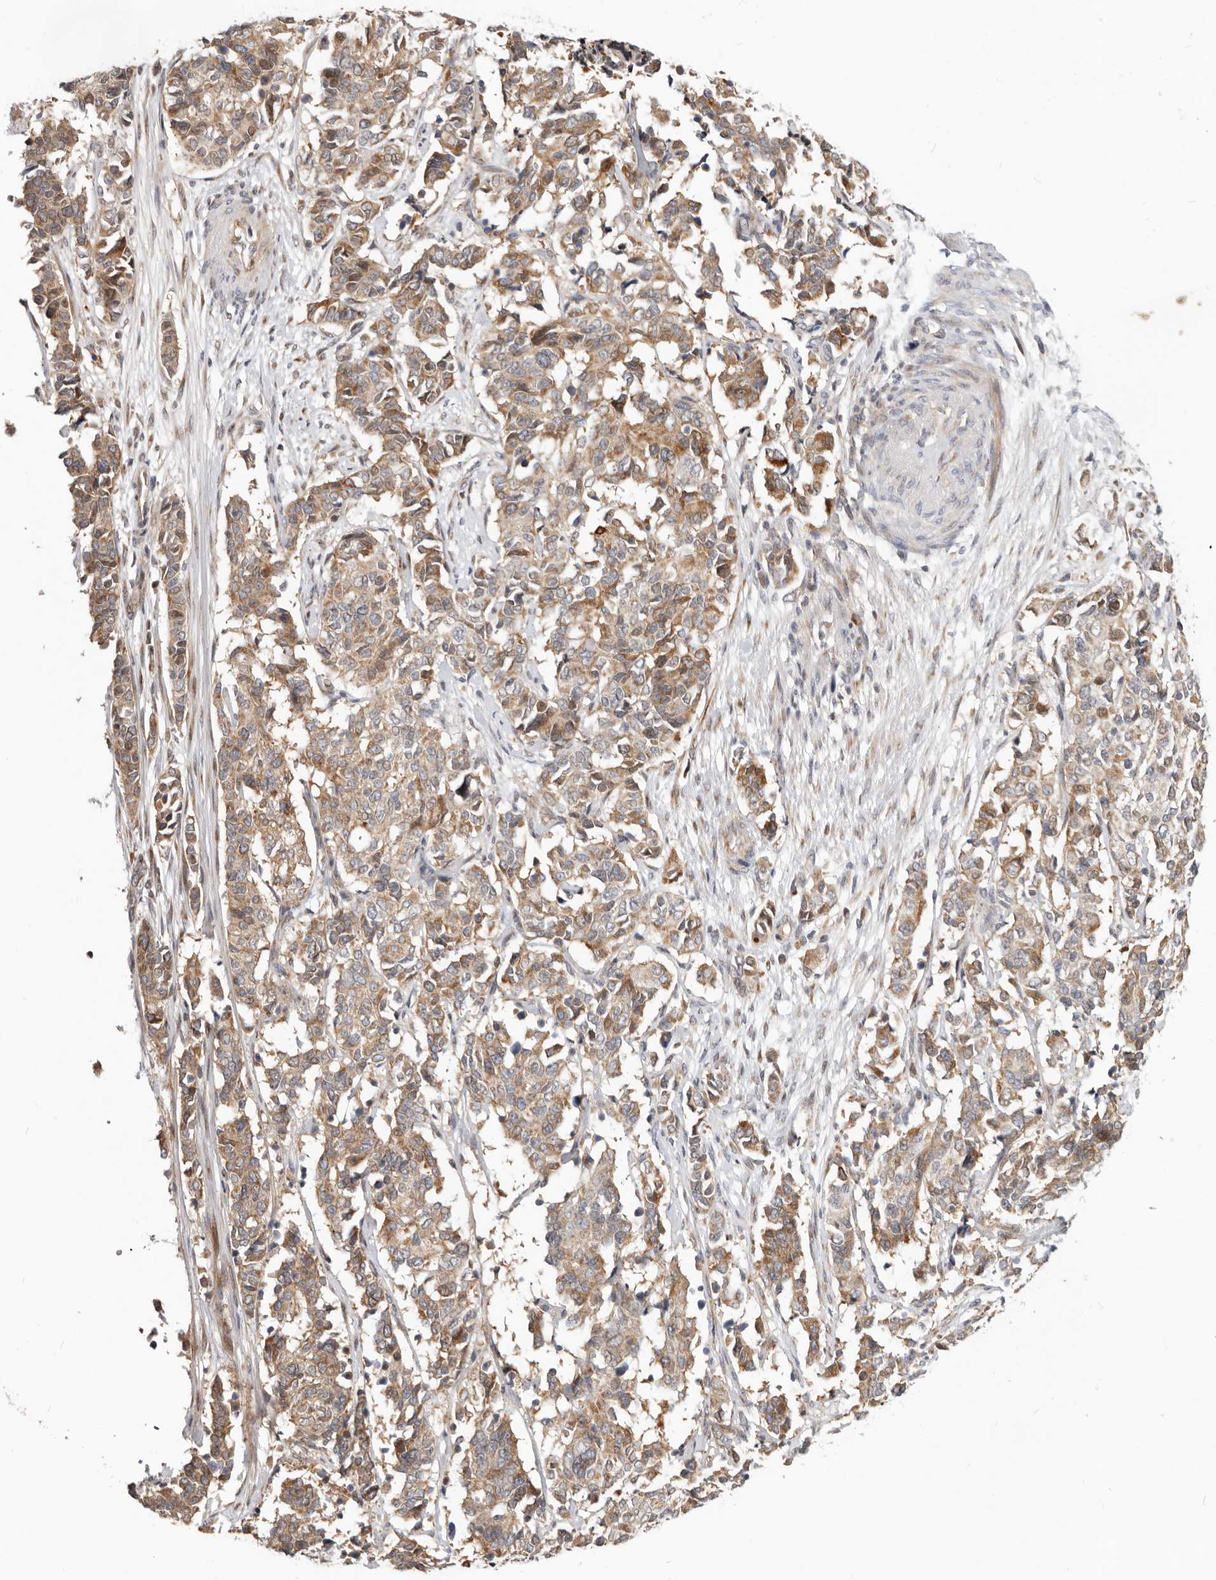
{"staining": {"intensity": "moderate", "quantity": ">75%", "location": "cytoplasmic/membranous"}, "tissue": "cervical cancer", "cell_type": "Tumor cells", "image_type": "cancer", "snomed": [{"axis": "morphology", "description": "Normal tissue, NOS"}, {"axis": "morphology", "description": "Squamous cell carcinoma, NOS"}, {"axis": "topography", "description": "Cervix"}], "caption": "Squamous cell carcinoma (cervical) stained with a protein marker exhibits moderate staining in tumor cells.", "gene": "NPY4R", "patient": {"sex": "female", "age": 35}}